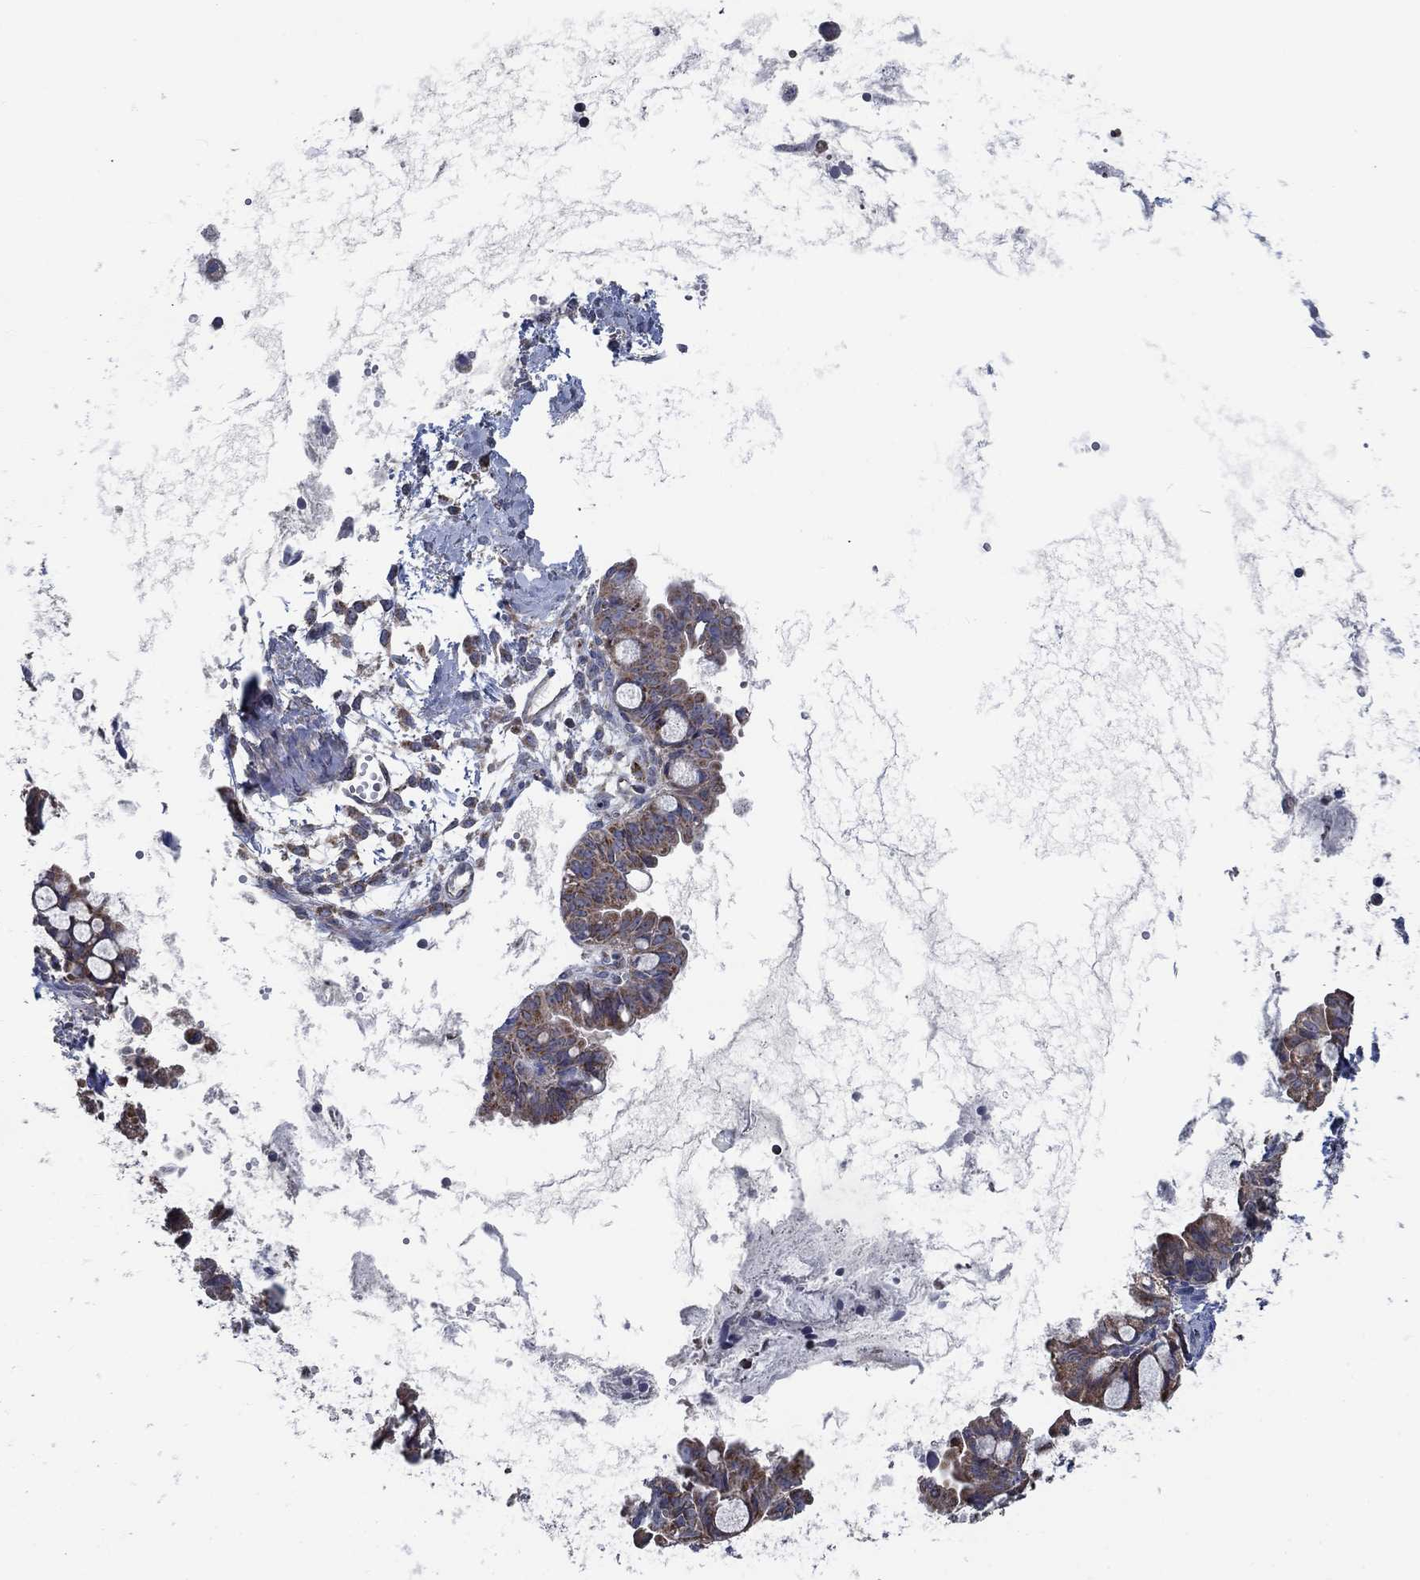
{"staining": {"intensity": "moderate", "quantity": ">75%", "location": "cytoplasmic/membranous"}, "tissue": "ovarian cancer", "cell_type": "Tumor cells", "image_type": "cancer", "snomed": [{"axis": "morphology", "description": "Cystadenocarcinoma, mucinous, NOS"}, {"axis": "topography", "description": "Ovary"}], "caption": "An image of mucinous cystadenocarcinoma (ovarian) stained for a protein demonstrates moderate cytoplasmic/membranous brown staining in tumor cells. (brown staining indicates protein expression, while blue staining denotes nuclei).", "gene": "STXBP6", "patient": {"sex": "female", "age": 63}}